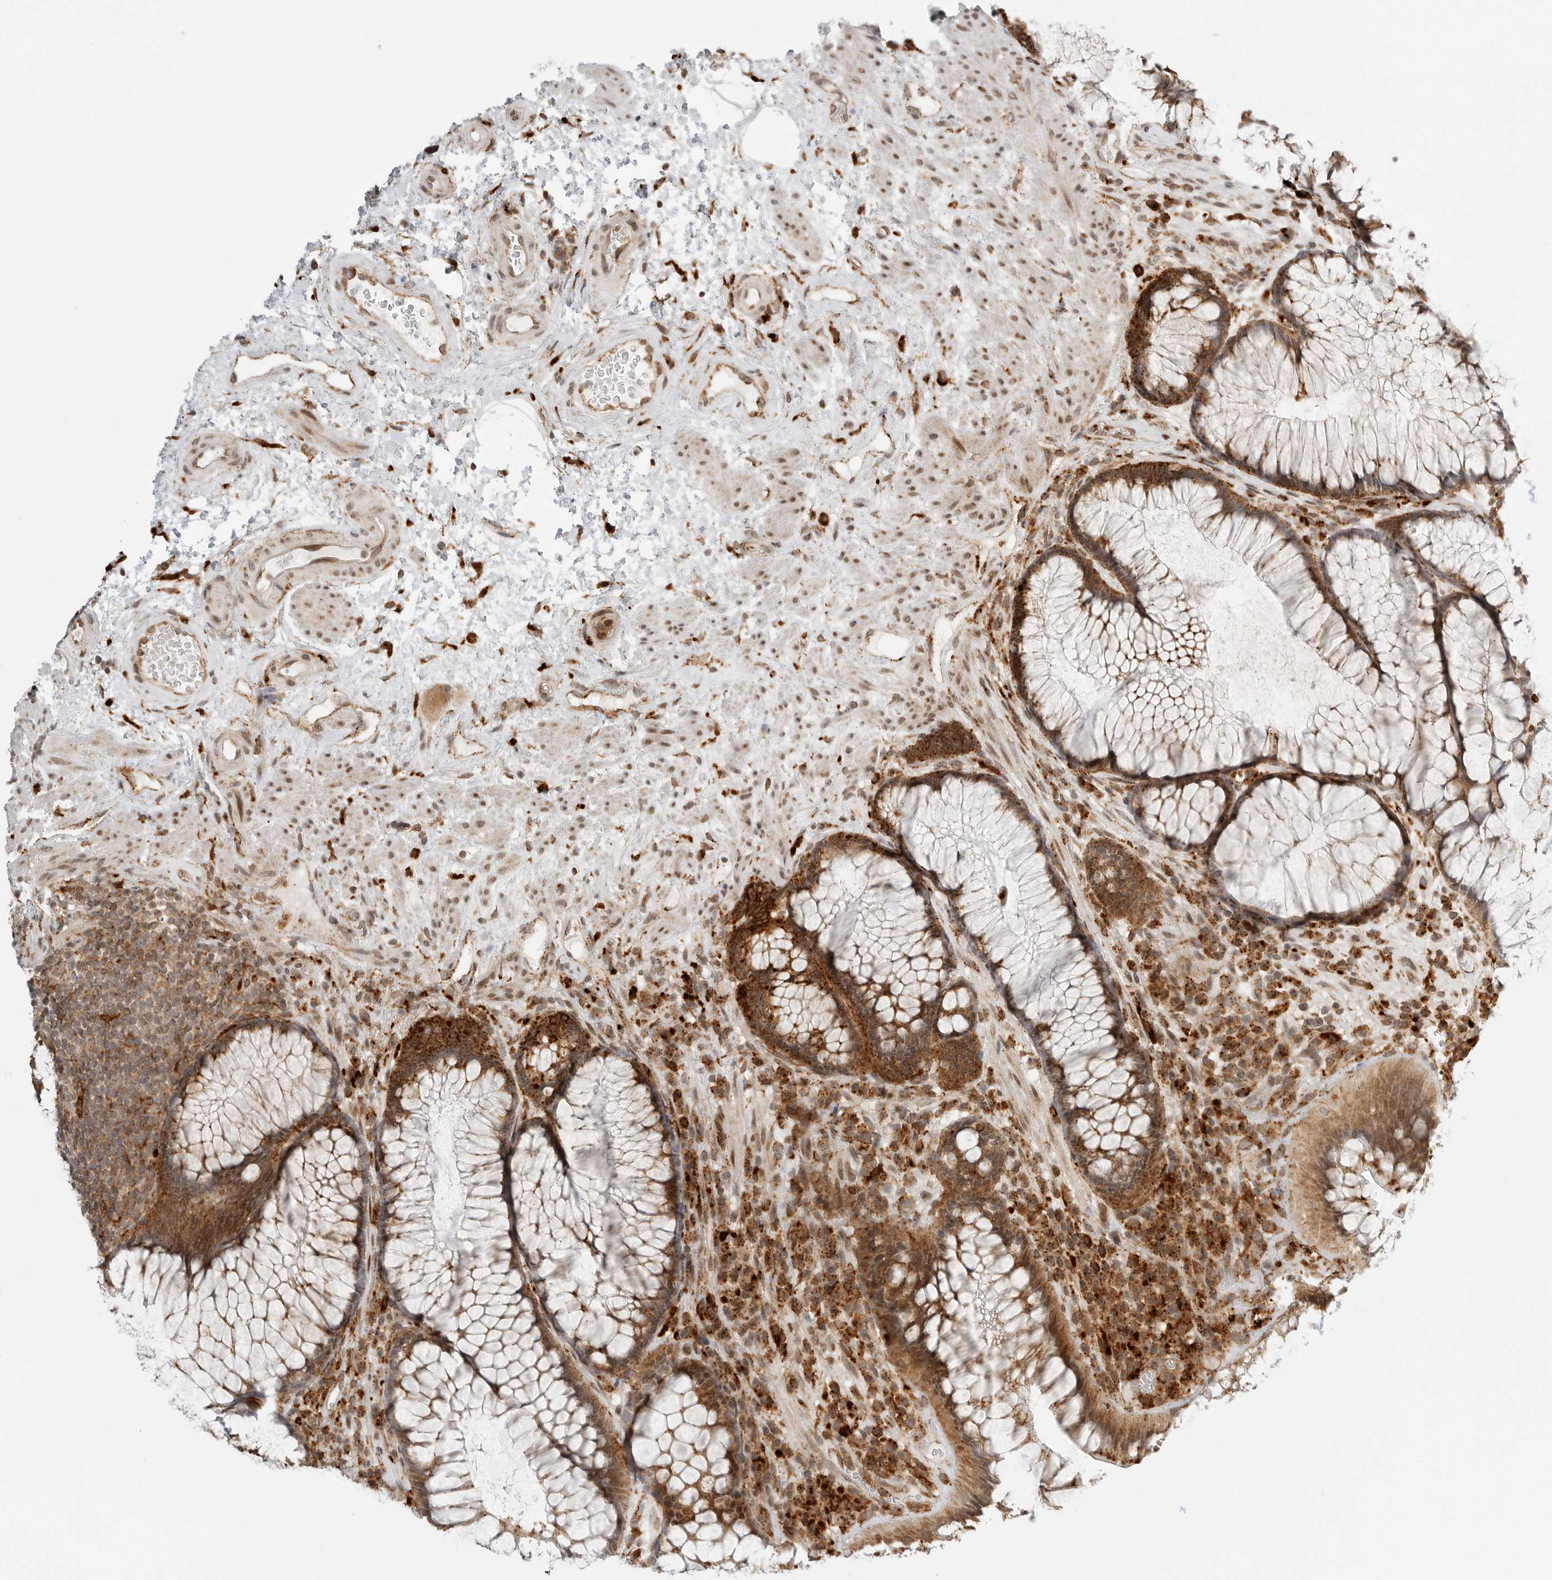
{"staining": {"intensity": "strong", "quantity": ">75%", "location": "cytoplasmic/membranous"}, "tissue": "rectum", "cell_type": "Glandular cells", "image_type": "normal", "snomed": [{"axis": "morphology", "description": "Normal tissue, NOS"}, {"axis": "topography", "description": "Rectum"}], "caption": "A high-resolution image shows IHC staining of normal rectum, which exhibits strong cytoplasmic/membranous expression in approximately >75% of glandular cells. The staining is performed using DAB brown chromogen to label protein expression. The nuclei are counter-stained blue using hematoxylin.", "gene": "IDUA", "patient": {"sex": "male", "age": 51}}